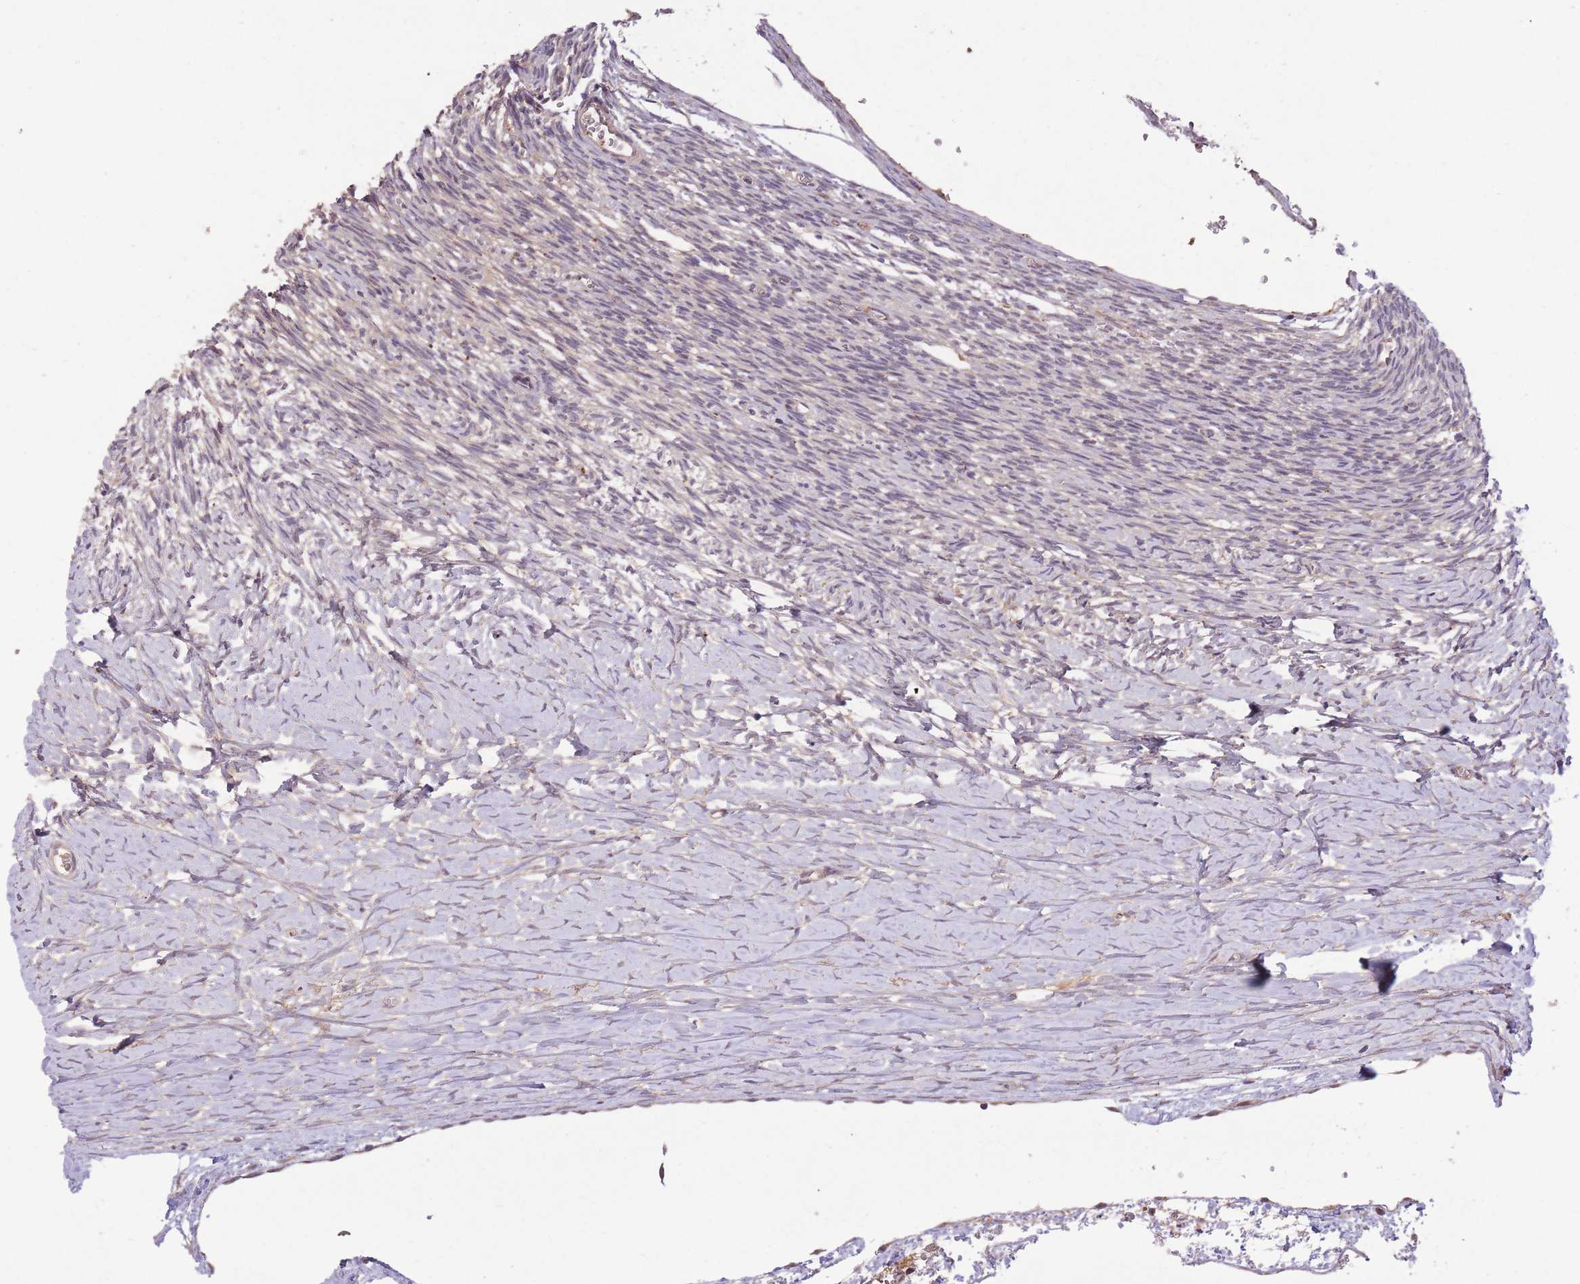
{"staining": {"intensity": "negative", "quantity": "none", "location": "none"}, "tissue": "ovary", "cell_type": "Ovarian stroma cells", "image_type": "normal", "snomed": [{"axis": "morphology", "description": "Normal tissue, NOS"}, {"axis": "topography", "description": "Ovary"}], "caption": "A high-resolution photomicrograph shows IHC staining of normal ovary, which exhibits no significant positivity in ovarian stroma cells.", "gene": "POLR3F", "patient": {"sex": "female", "age": 39}}